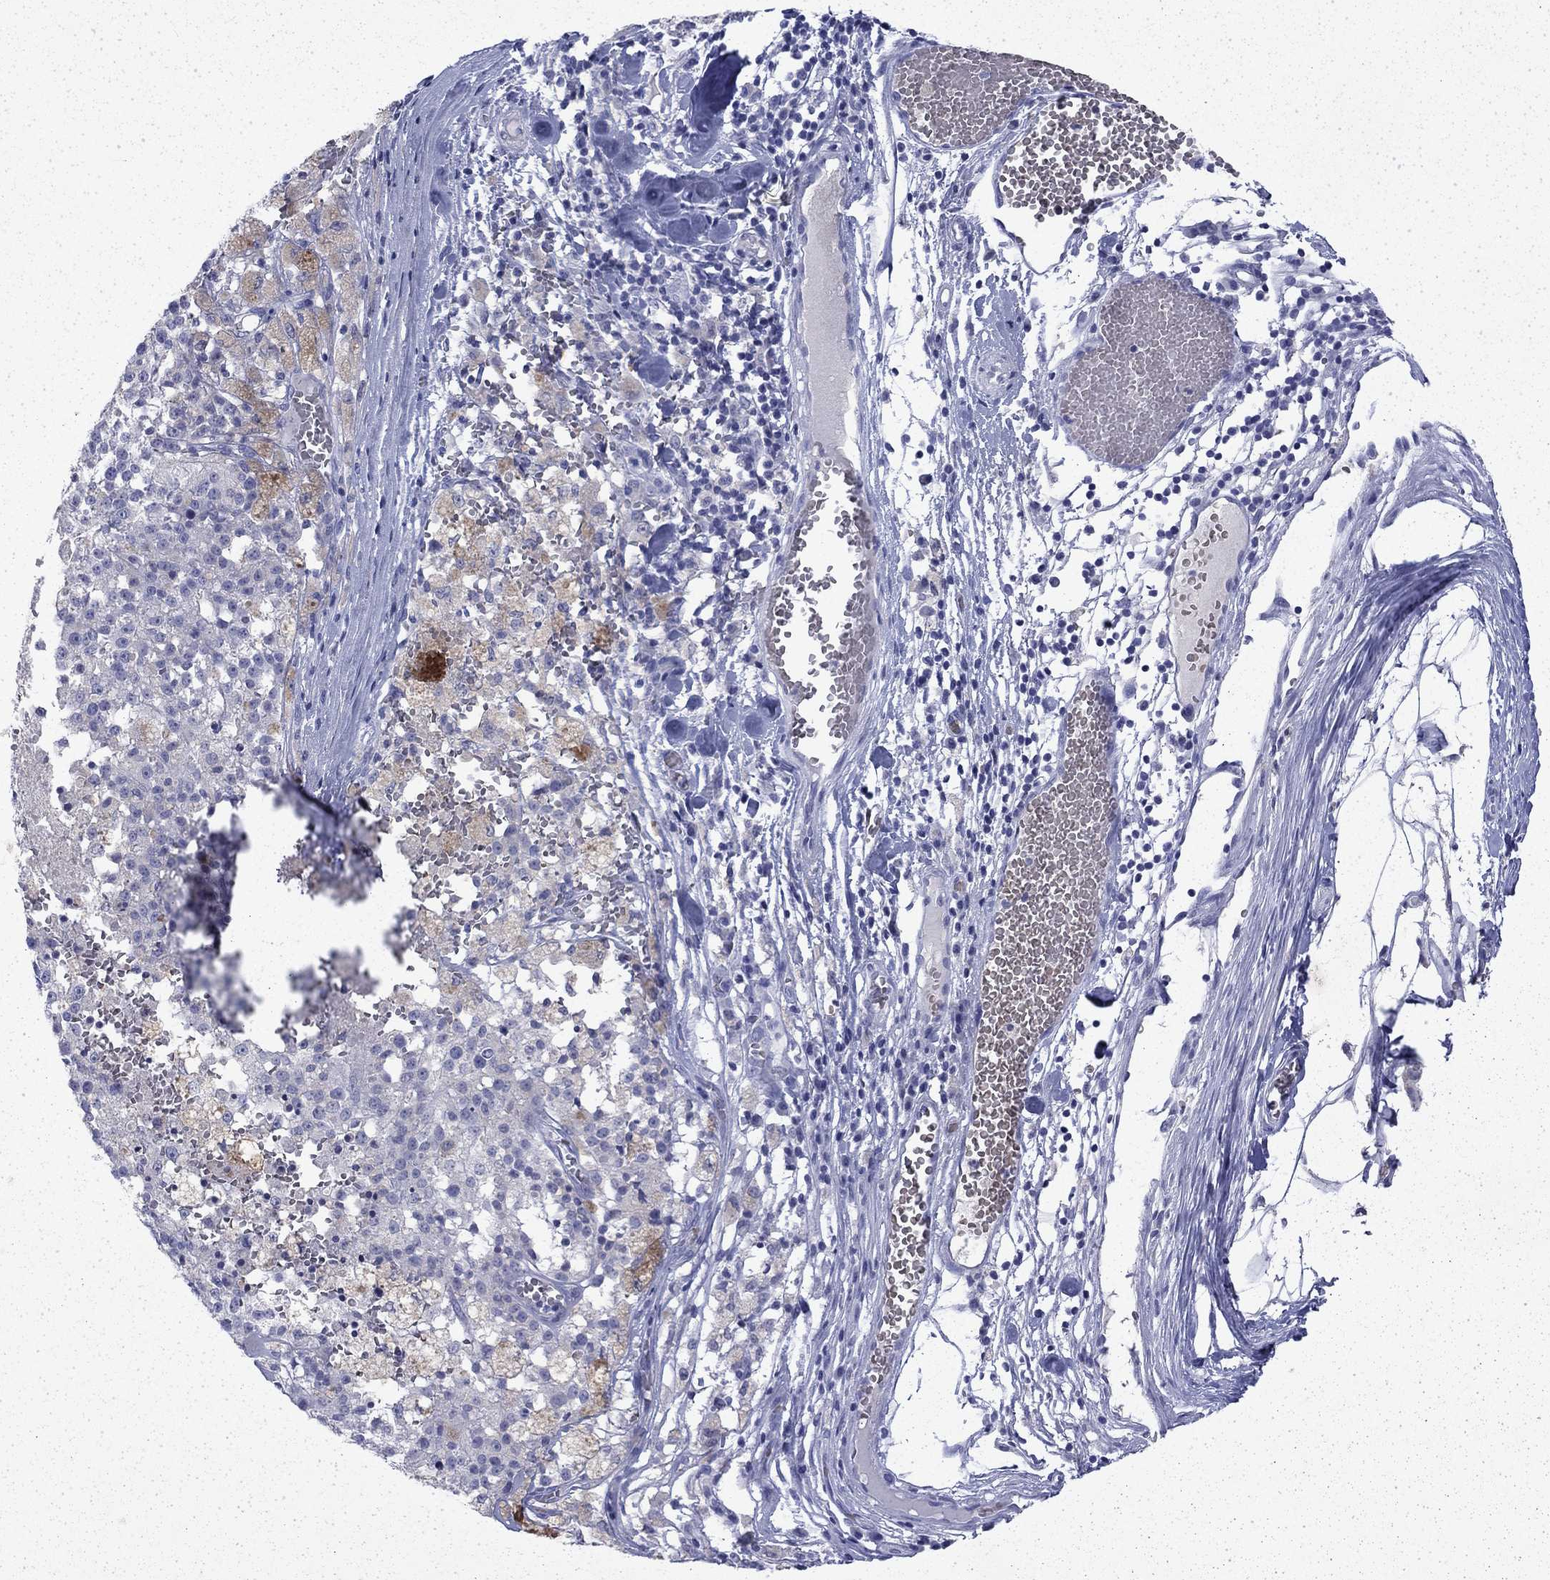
{"staining": {"intensity": "negative", "quantity": "none", "location": "none"}, "tissue": "melanoma", "cell_type": "Tumor cells", "image_type": "cancer", "snomed": [{"axis": "morphology", "description": "Malignant melanoma, Metastatic site"}, {"axis": "topography", "description": "Lymph node"}], "caption": "Immunohistochemistry histopathology image of neoplastic tissue: human malignant melanoma (metastatic site) stained with DAB demonstrates no significant protein expression in tumor cells.", "gene": "ENPP6", "patient": {"sex": "female", "age": 64}}